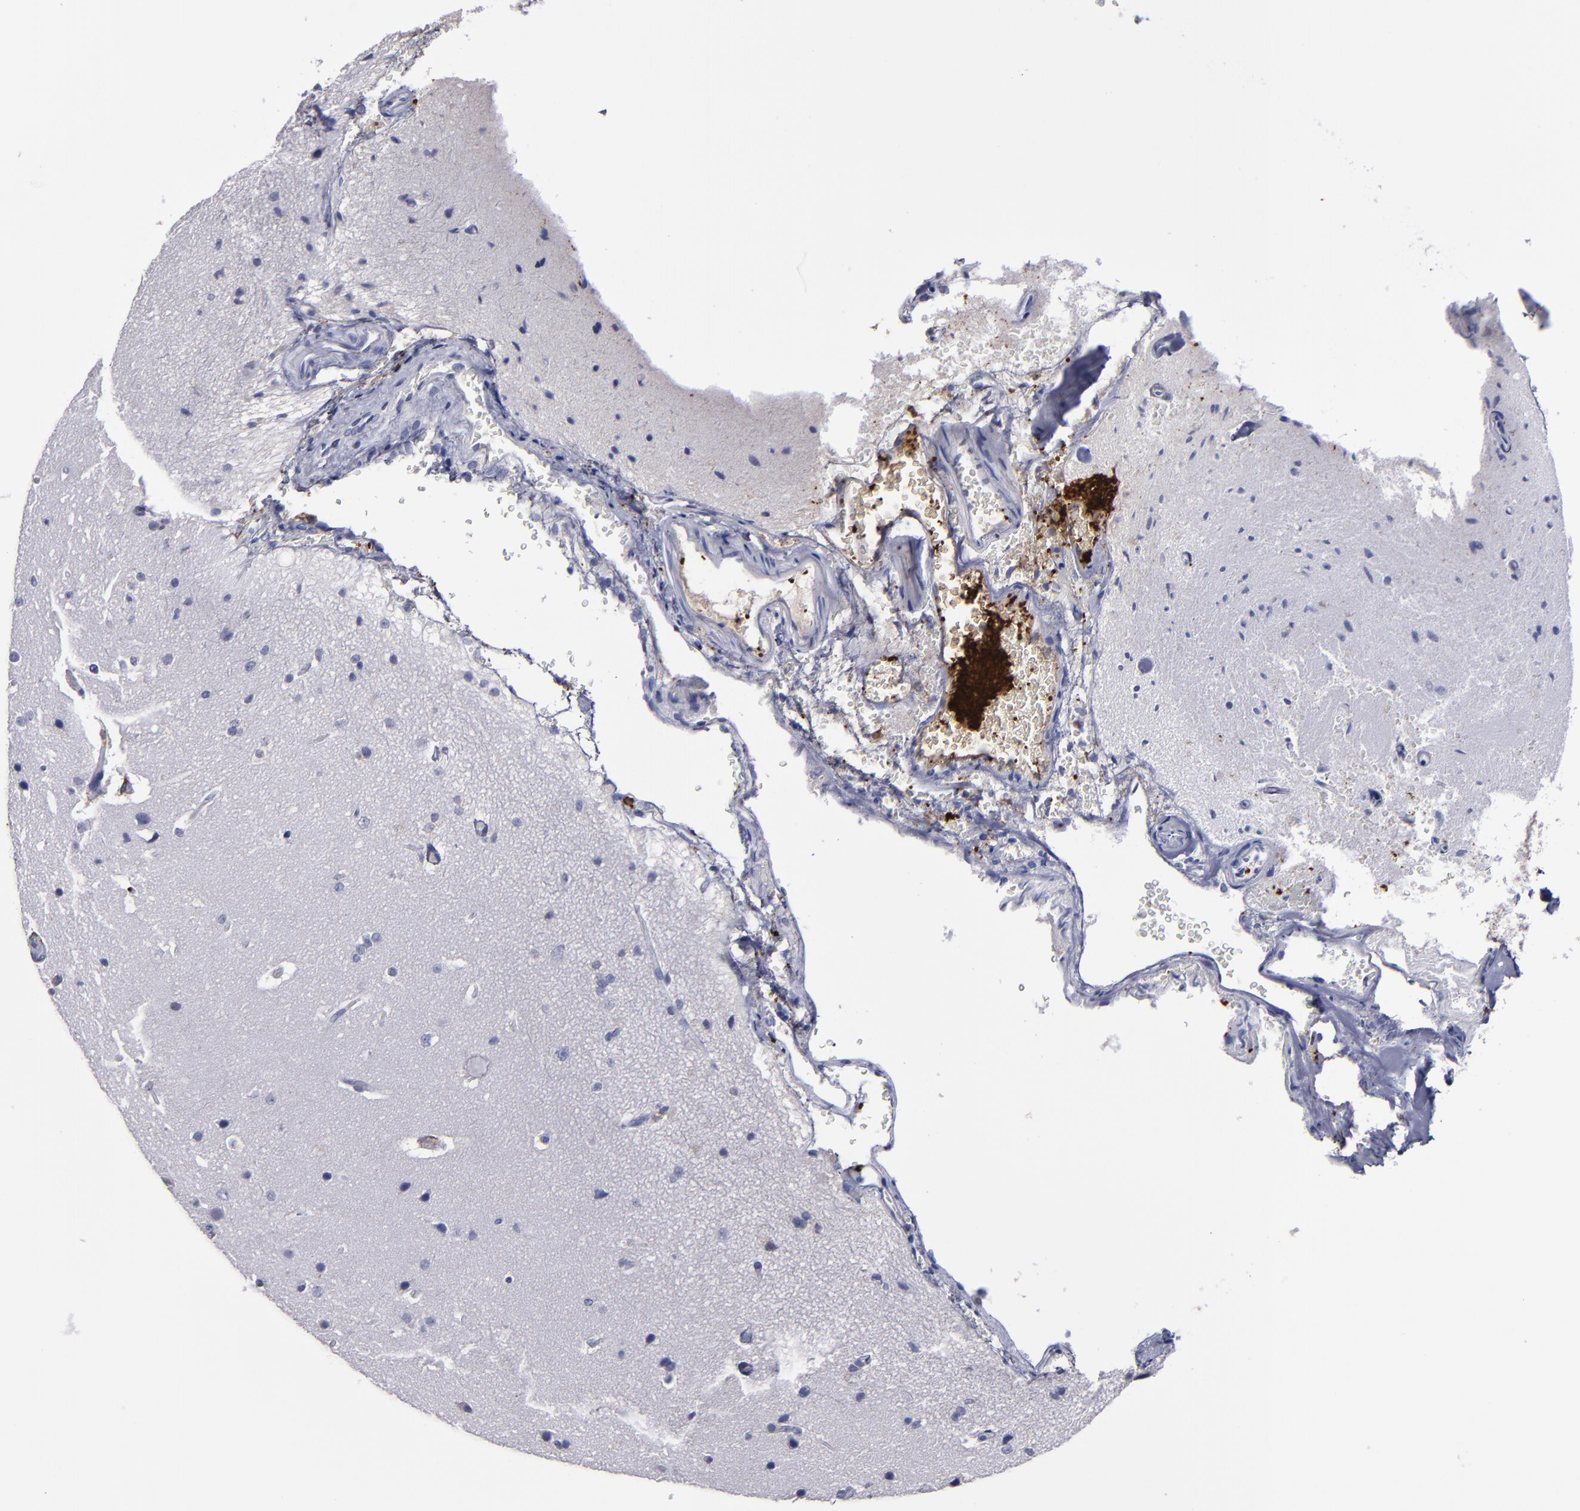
{"staining": {"intensity": "negative", "quantity": "none", "location": "none"}, "tissue": "glioma", "cell_type": "Tumor cells", "image_type": "cancer", "snomed": [{"axis": "morphology", "description": "Glioma, malignant, Low grade"}, {"axis": "topography", "description": "Cerebral cortex"}], "caption": "The image shows no staining of tumor cells in malignant low-grade glioma.", "gene": "CD36", "patient": {"sex": "female", "age": 47}}